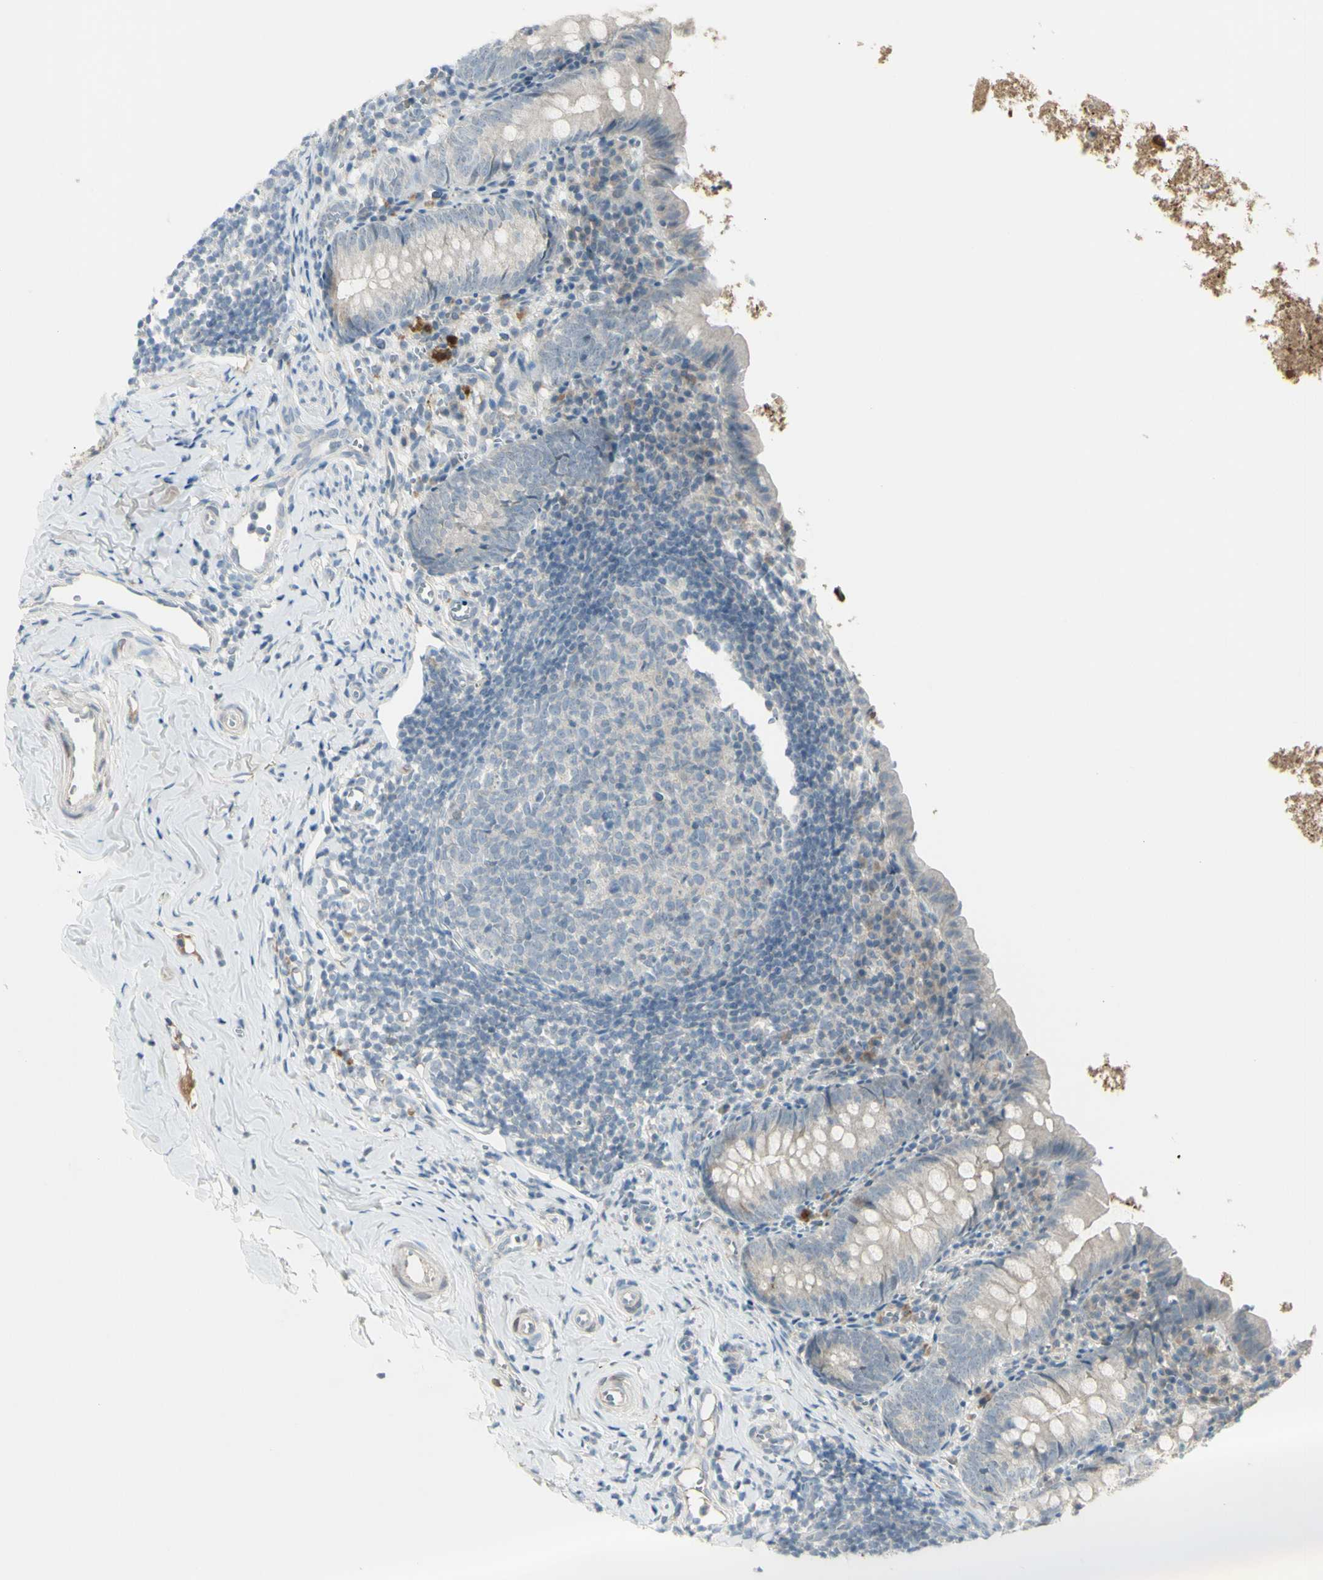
{"staining": {"intensity": "weak", "quantity": ">75%", "location": "cytoplasmic/membranous"}, "tissue": "appendix", "cell_type": "Glandular cells", "image_type": "normal", "snomed": [{"axis": "morphology", "description": "Normal tissue, NOS"}, {"axis": "topography", "description": "Appendix"}], "caption": "This image reveals immunohistochemistry (IHC) staining of unremarkable appendix, with low weak cytoplasmic/membranous staining in about >75% of glandular cells.", "gene": "SH3GL2", "patient": {"sex": "female", "age": 10}}